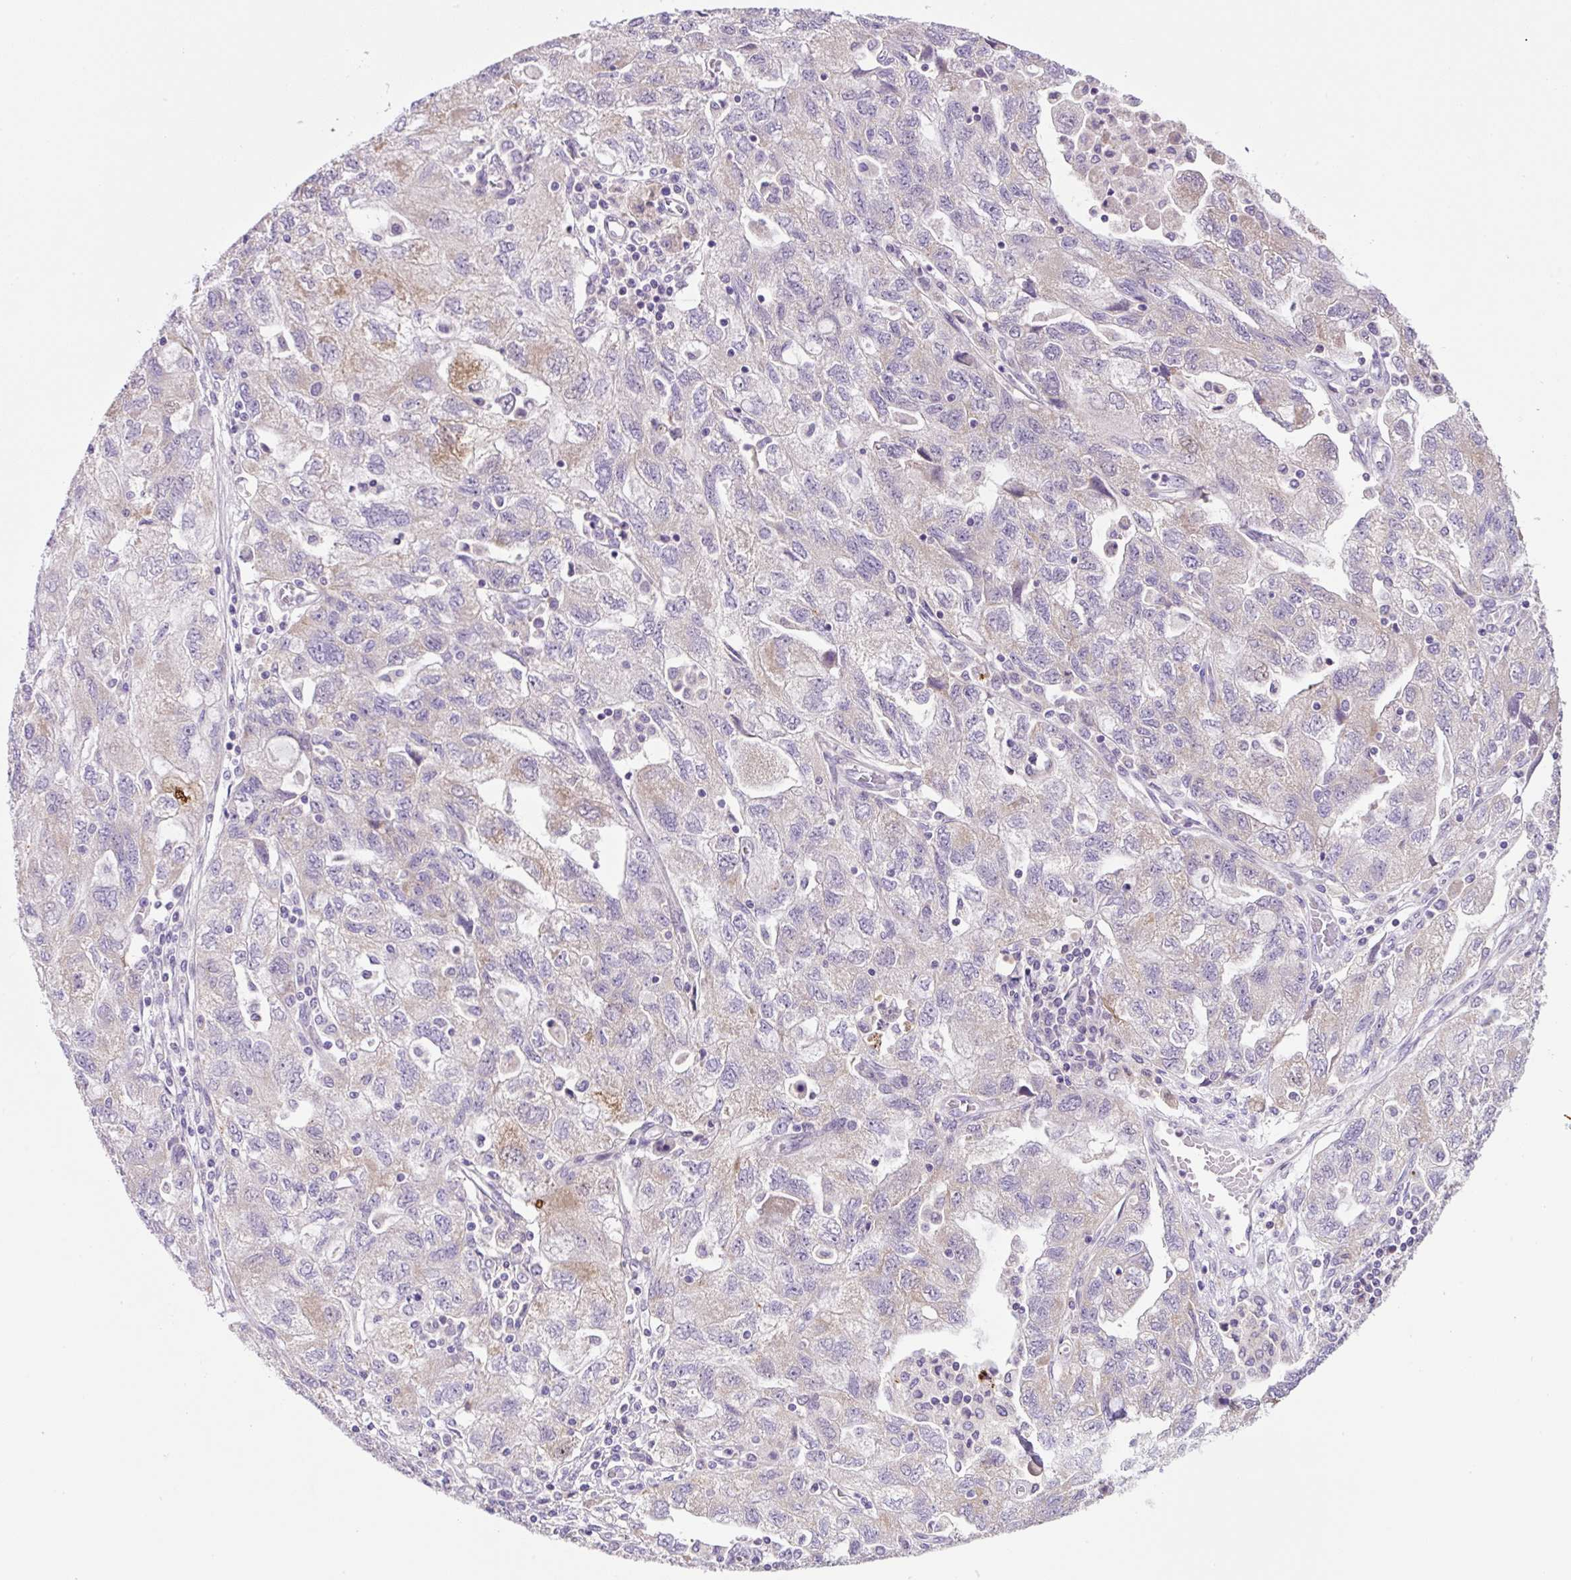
{"staining": {"intensity": "moderate", "quantity": "<25%", "location": "cytoplasmic/membranous"}, "tissue": "ovarian cancer", "cell_type": "Tumor cells", "image_type": "cancer", "snomed": [{"axis": "morphology", "description": "Carcinoma, NOS"}, {"axis": "morphology", "description": "Cystadenocarcinoma, serous, NOS"}, {"axis": "topography", "description": "Ovary"}], "caption": "Immunohistochemical staining of carcinoma (ovarian) exhibits moderate cytoplasmic/membranous protein positivity in approximately <25% of tumor cells.", "gene": "OGDHL", "patient": {"sex": "female", "age": 69}}